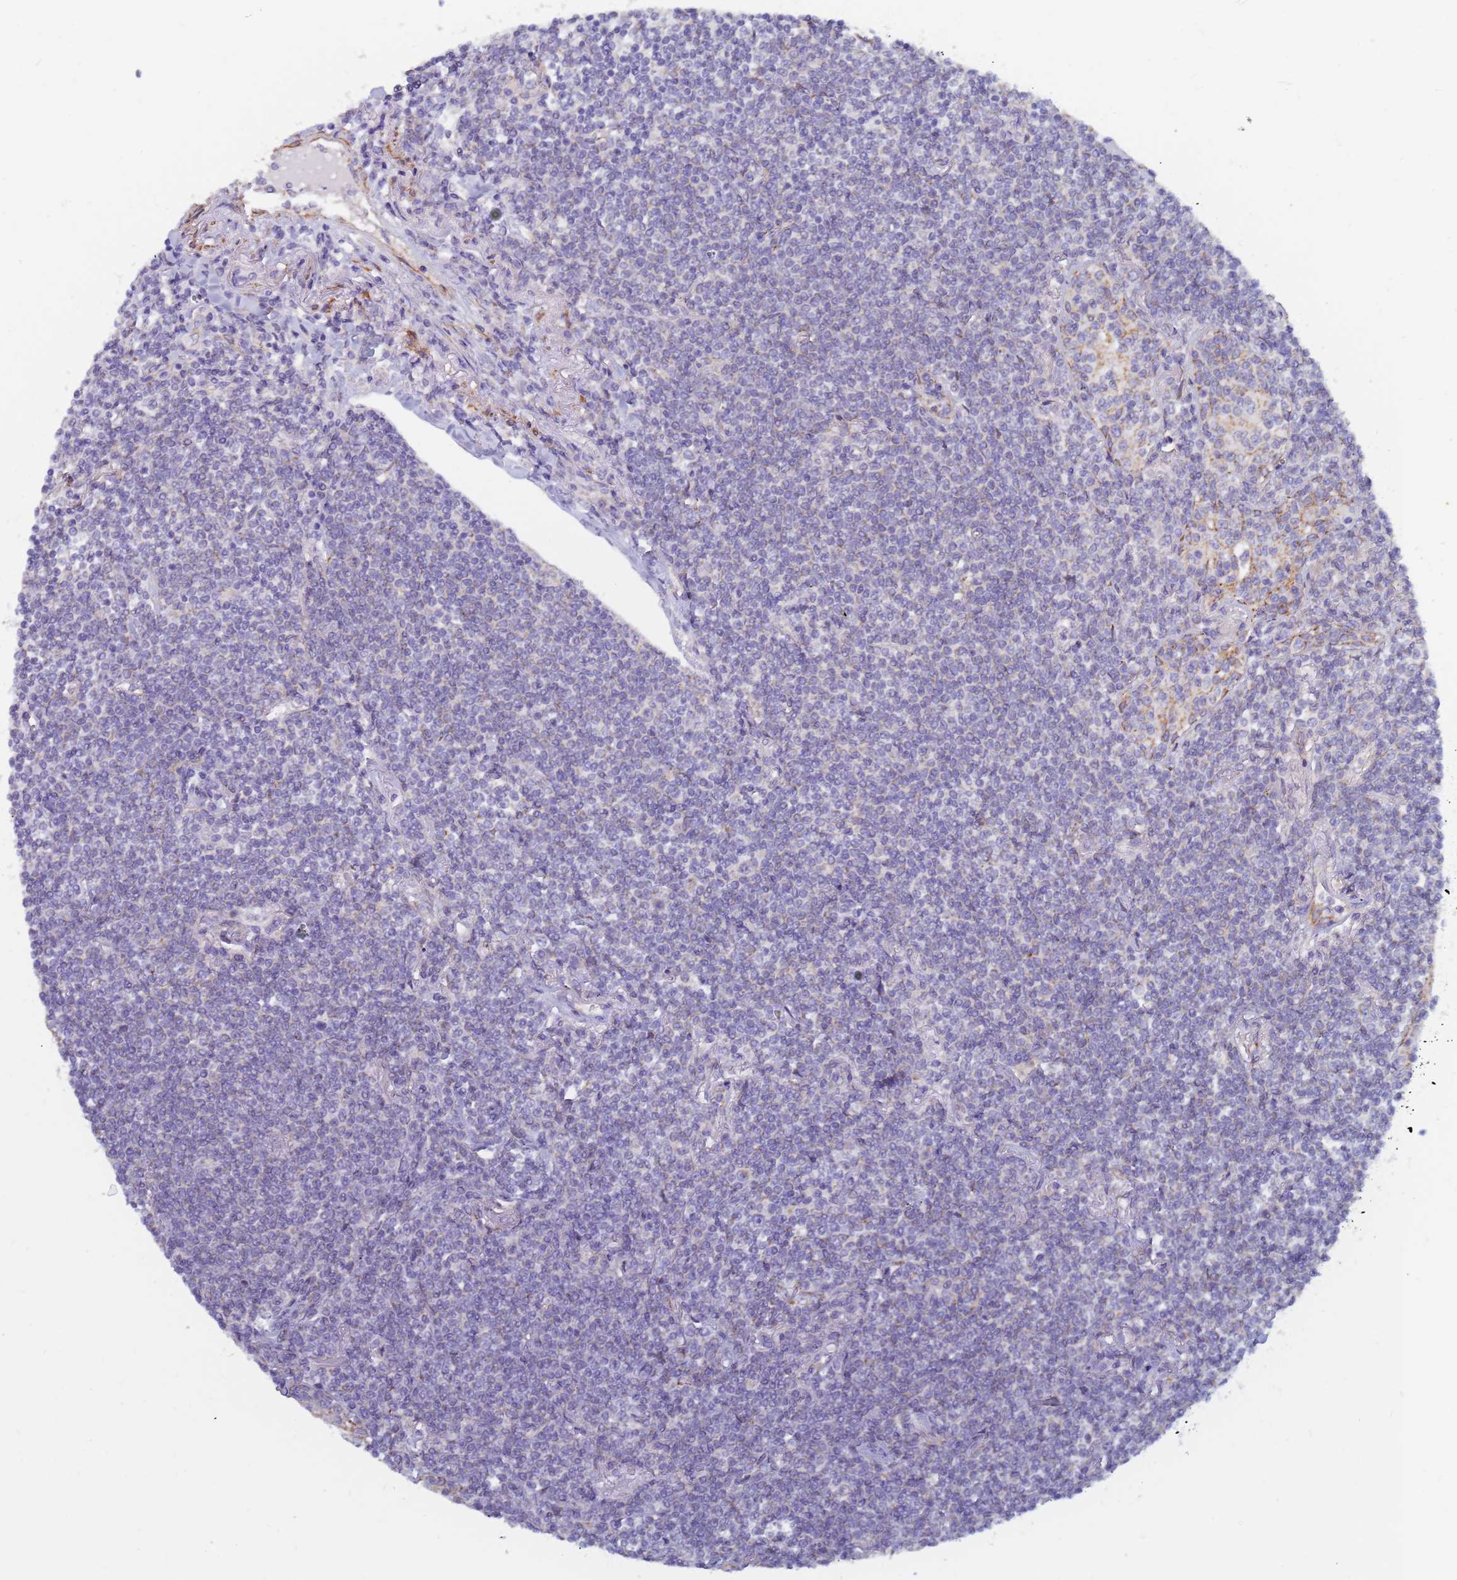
{"staining": {"intensity": "negative", "quantity": "none", "location": "none"}, "tissue": "lymphoma", "cell_type": "Tumor cells", "image_type": "cancer", "snomed": [{"axis": "morphology", "description": "Malignant lymphoma, non-Hodgkin's type, Low grade"}, {"axis": "topography", "description": "Lung"}], "caption": "Immunohistochemistry (IHC) histopathology image of human lymphoma stained for a protein (brown), which demonstrates no expression in tumor cells.", "gene": "SDR39U1", "patient": {"sex": "female", "age": 71}}